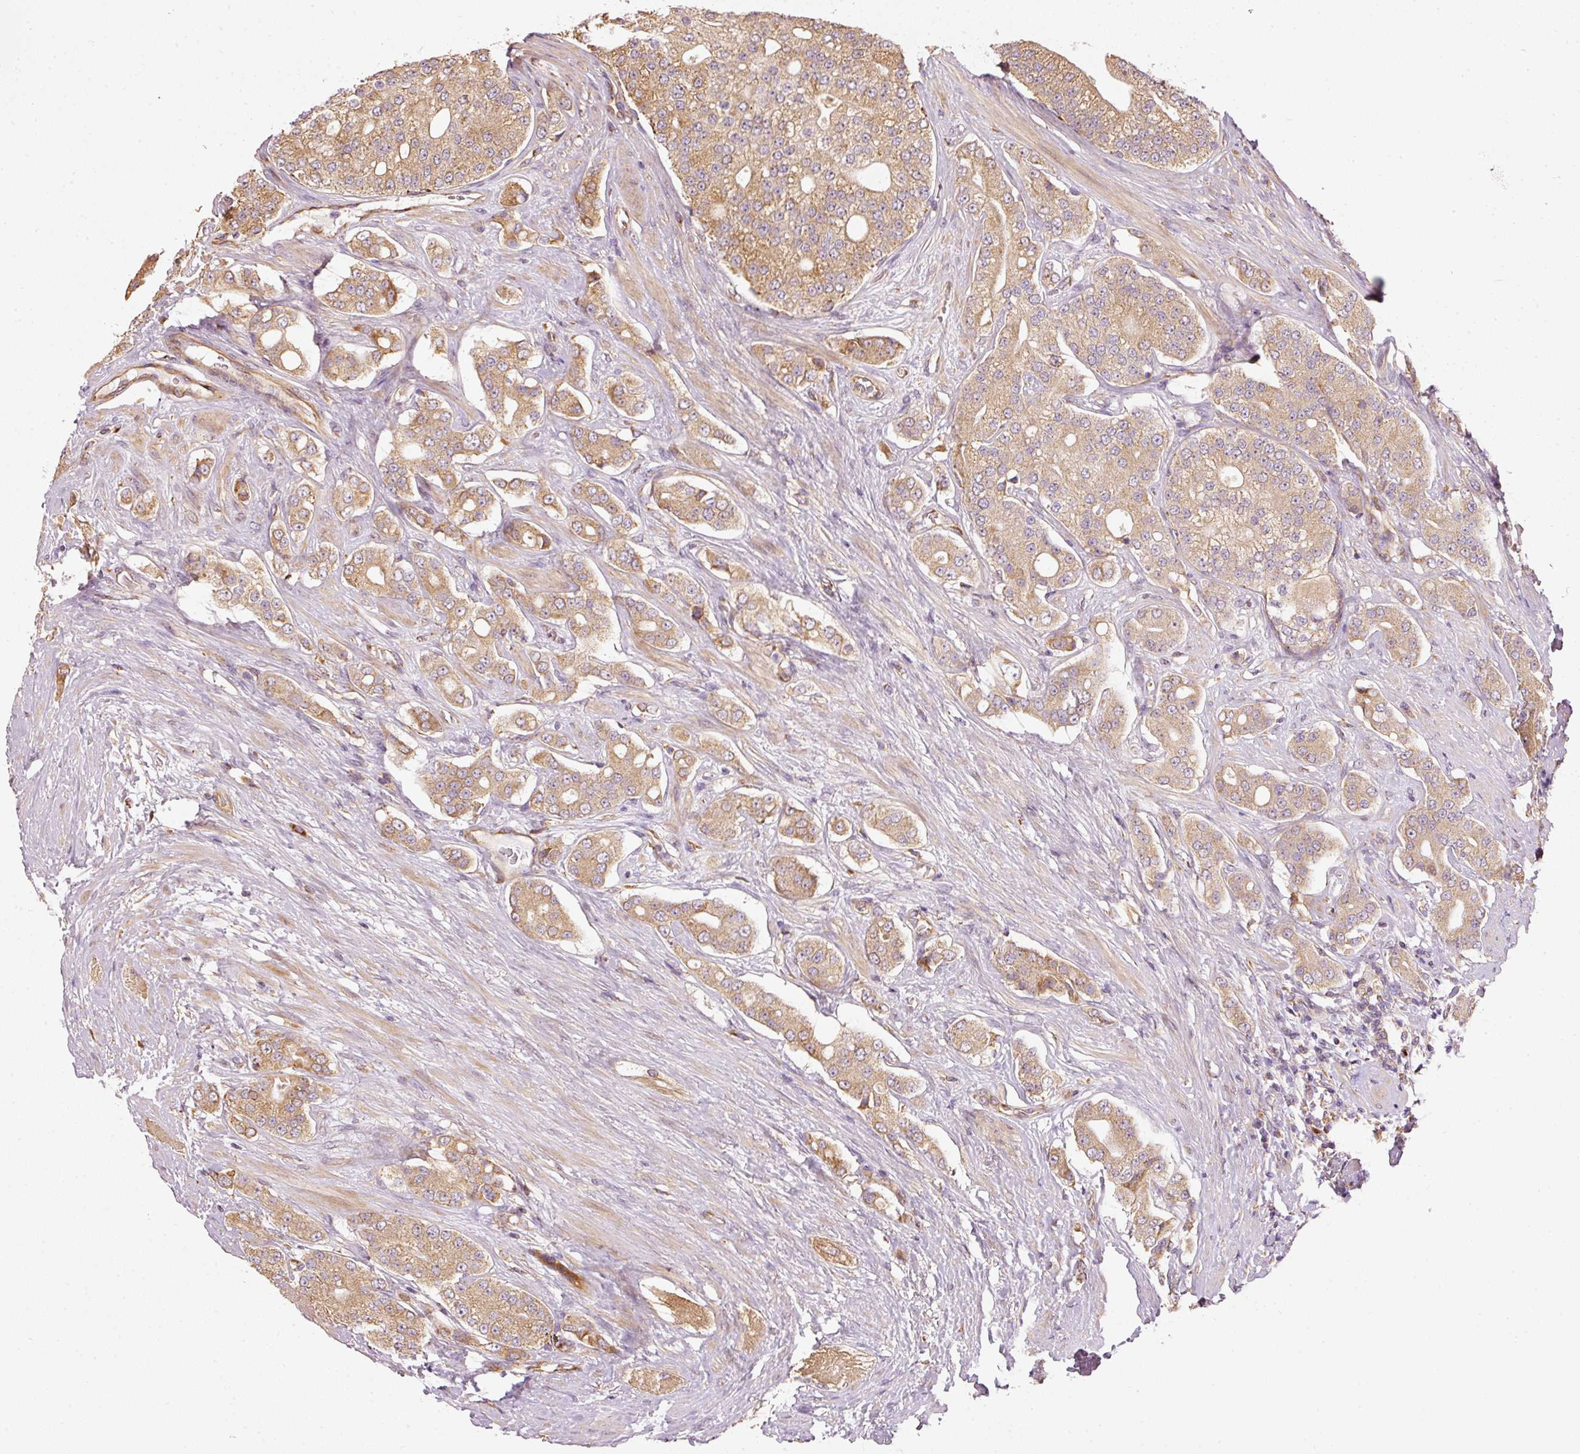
{"staining": {"intensity": "moderate", "quantity": ">75%", "location": "cytoplasmic/membranous"}, "tissue": "prostate cancer", "cell_type": "Tumor cells", "image_type": "cancer", "snomed": [{"axis": "morphology", "description": "Adenocarcinoma, High grade"}, {"axis": "topography", "description": "Prostate"}], "caption": "Tumor cells demonstrate moderate cytoplasmic/membranous staining in approximately >75% of cells in prostate high-grade adenocarcinoma.", "gene": "MTHFD1L", "patient": {"sex": "male", "age": 71}}